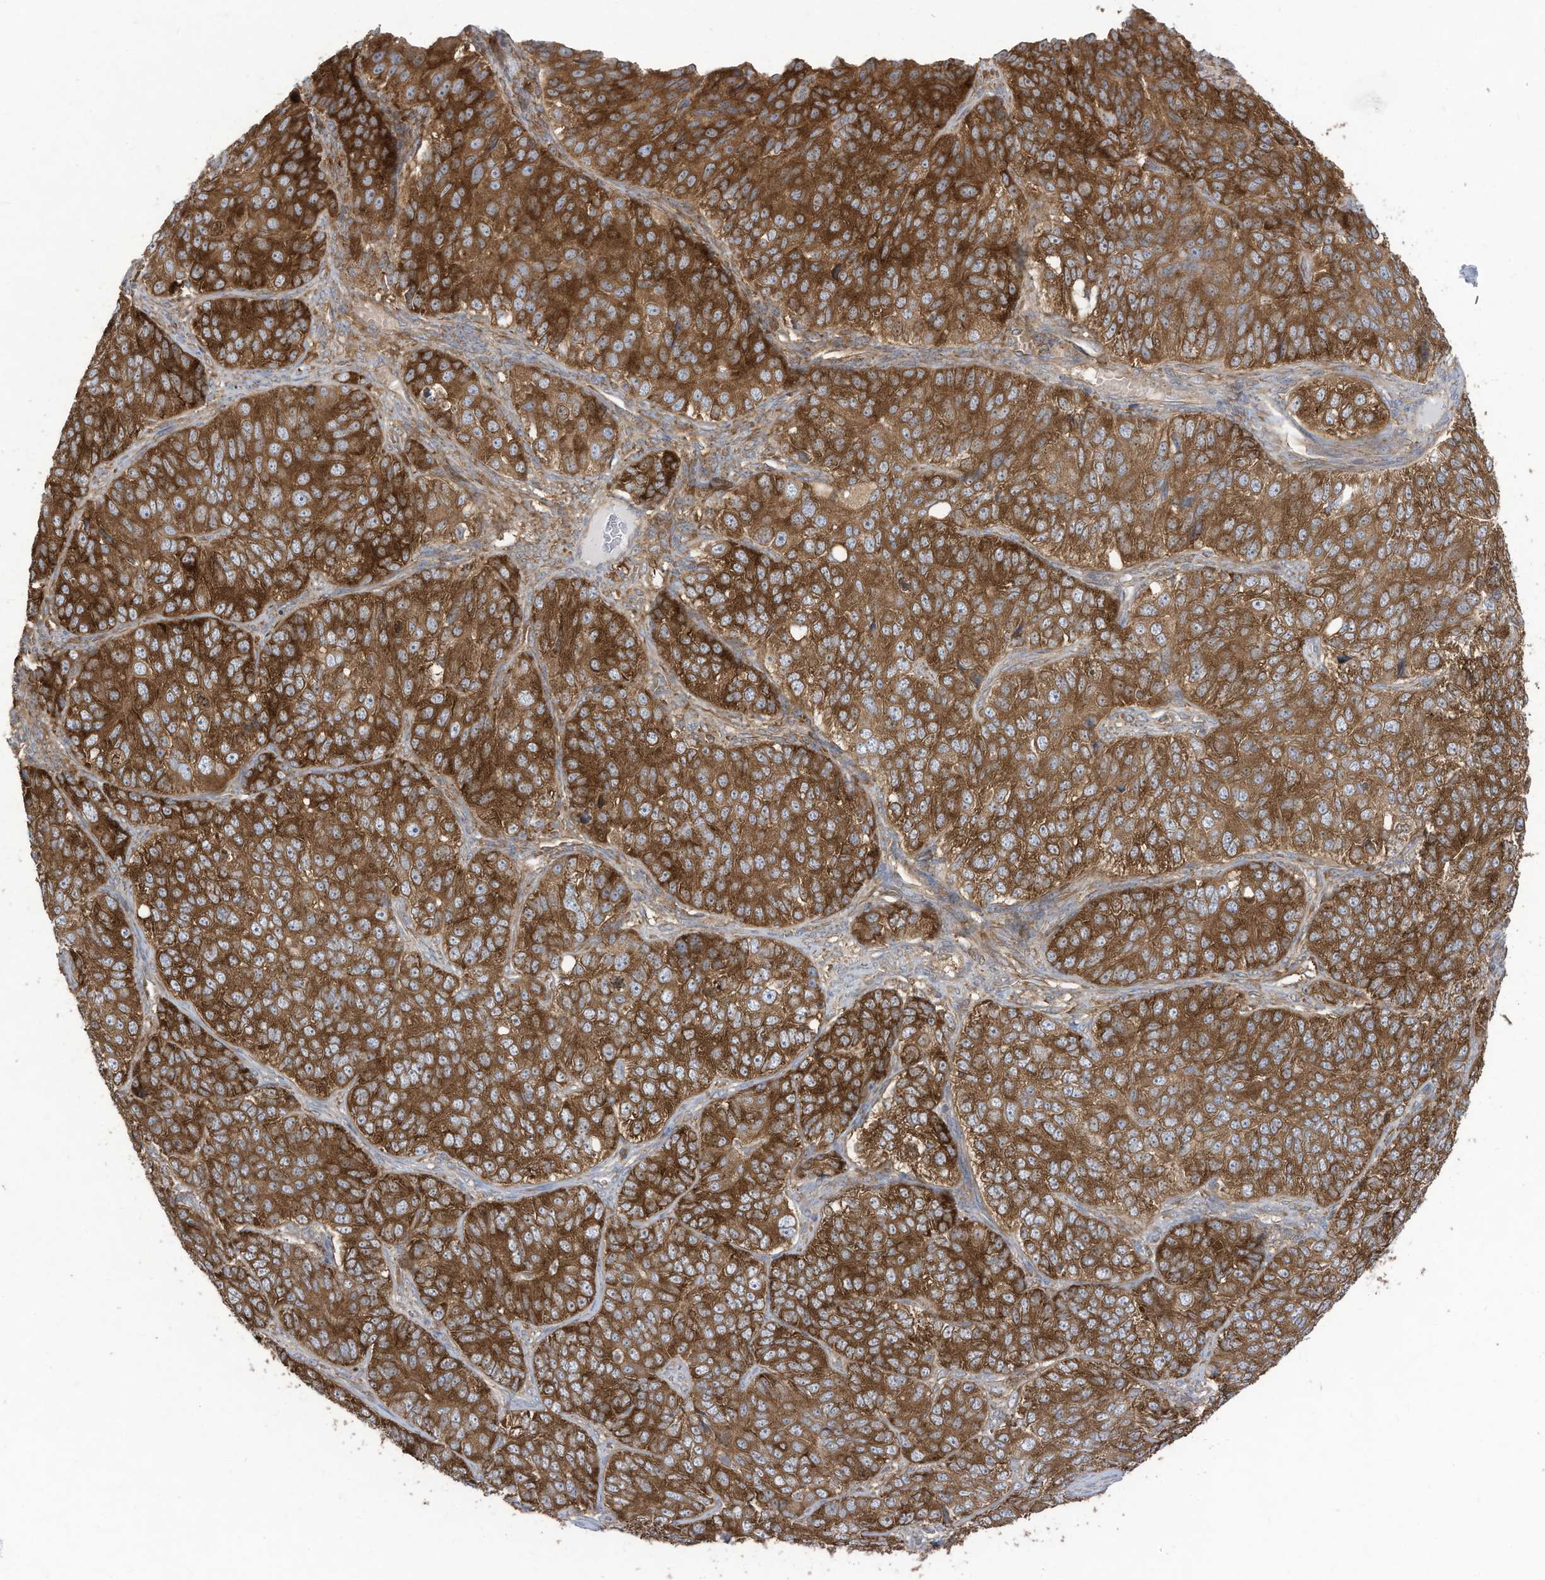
{"staining": {"intensity": "strong", "quantity": ">75%", "location": "cytoplasmic/membranous"}, "tissue": "ovarian cancer", "cell_type": "Tumor cells", "image_type": "cancer", "snomed": [{"axis": "morphology", "description": "Carcinoma, endometroid"}, {"axis": "topography", "description": "Ovary"}], "caption": "This photomicrograph shows IHC staining of ovarian cancer (endometroid carcinoma), with high strong cytoplasmic/membranous staining in approximately >75% of tumor cells.", "gene": "OLA1", "patient": {"sex": "female", "age": 51}}